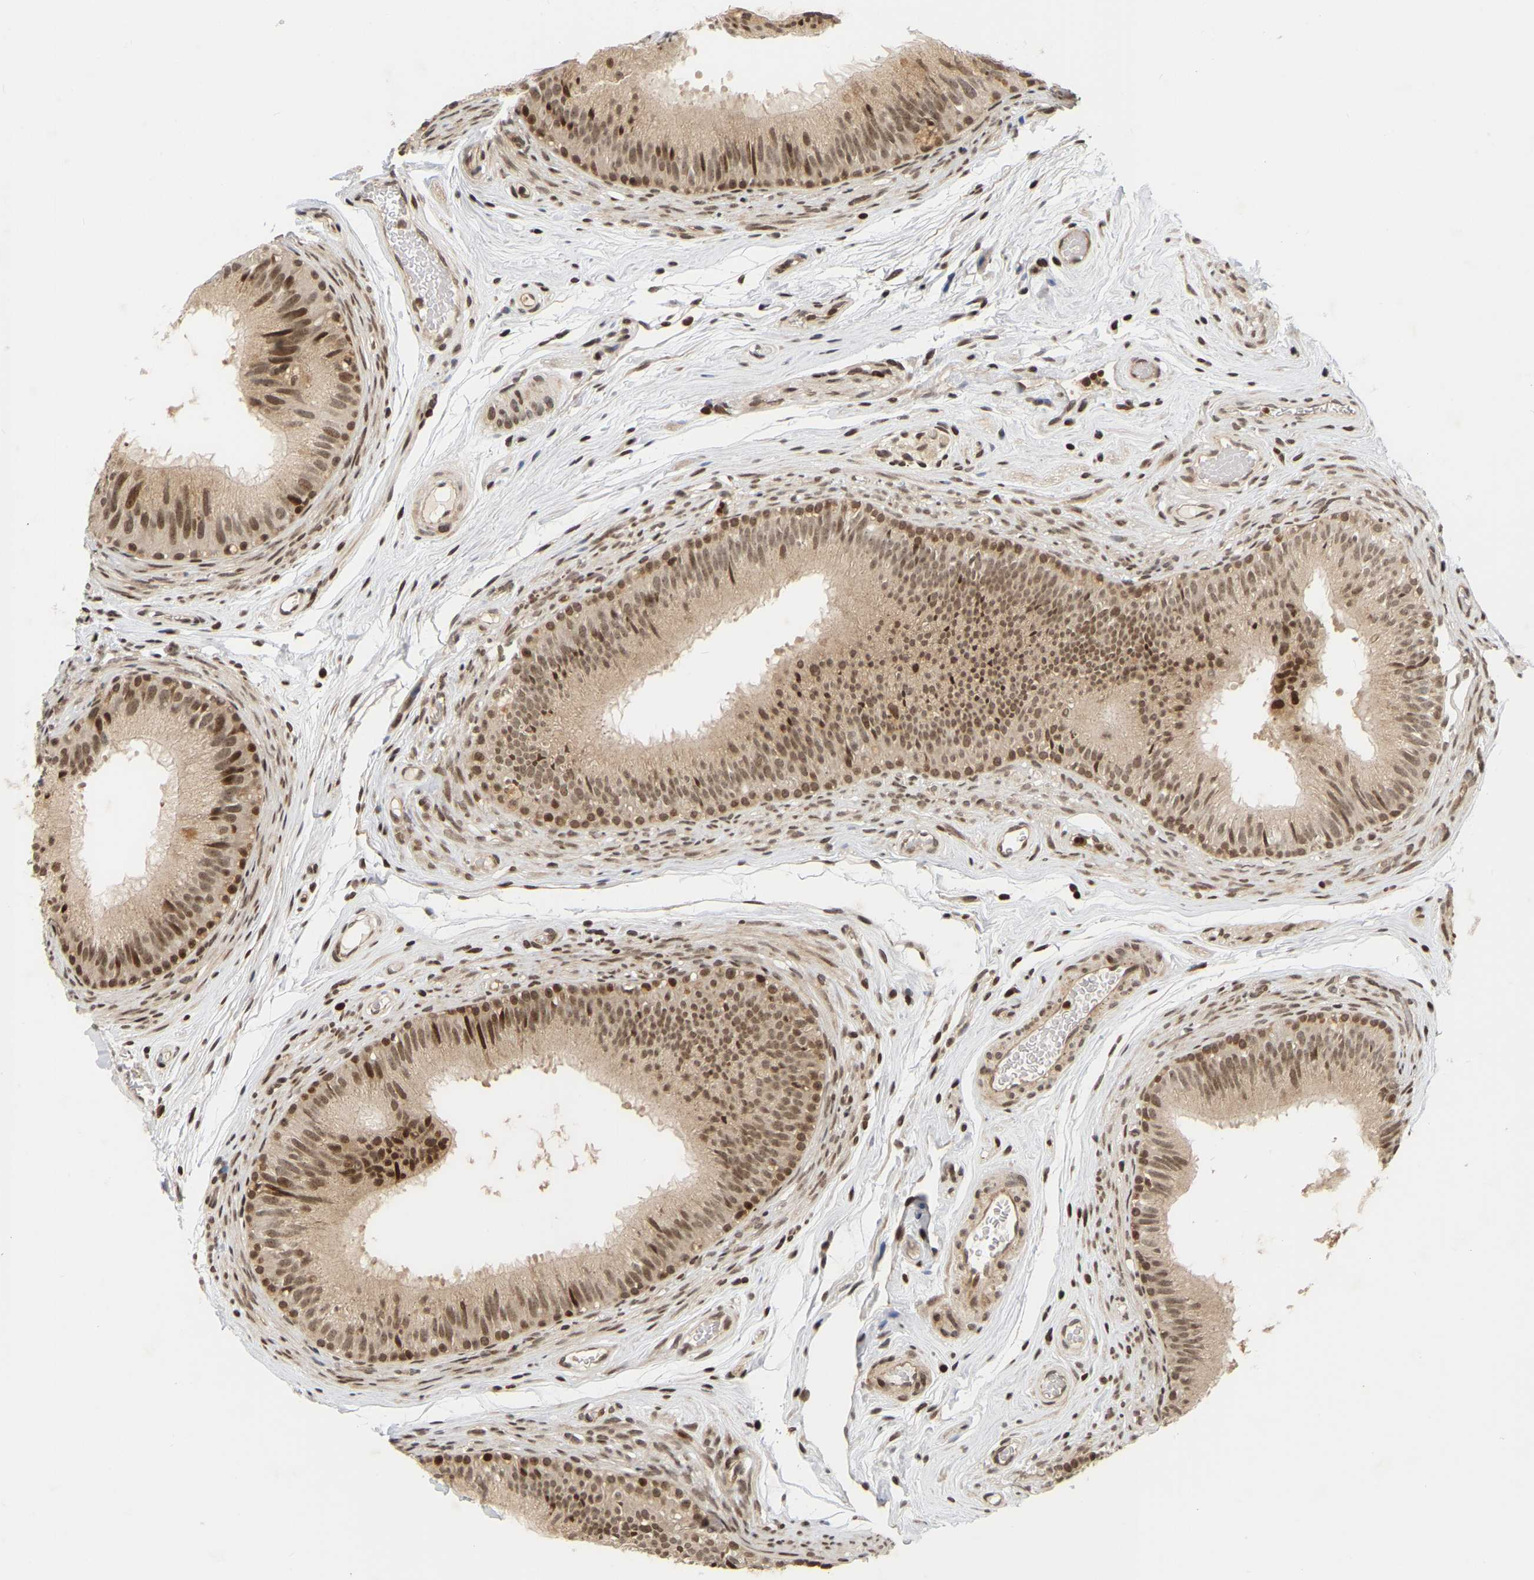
{"staining": {"intensity": "moderate", "quantity": ">75%", "location": "cytoplasmic/membranous,nuclear"}, "tissue": "epididymis", "cell_type": "Glandular cells", "image_type": "normal", "snomed": [{"axis": "morphology", "description": "Normal tissue, NOS"}, {"axis": "topography", "description": "Epididymis"}], "caption": "This histopathology image displays IHC staining of benign human epididymis, with medium moderate cytoplasmic/membranous,nuclear expression in about >75% of glandular cells.", "gene": "NFE2L2", "patient": {"sex": "male", "age": 36}}